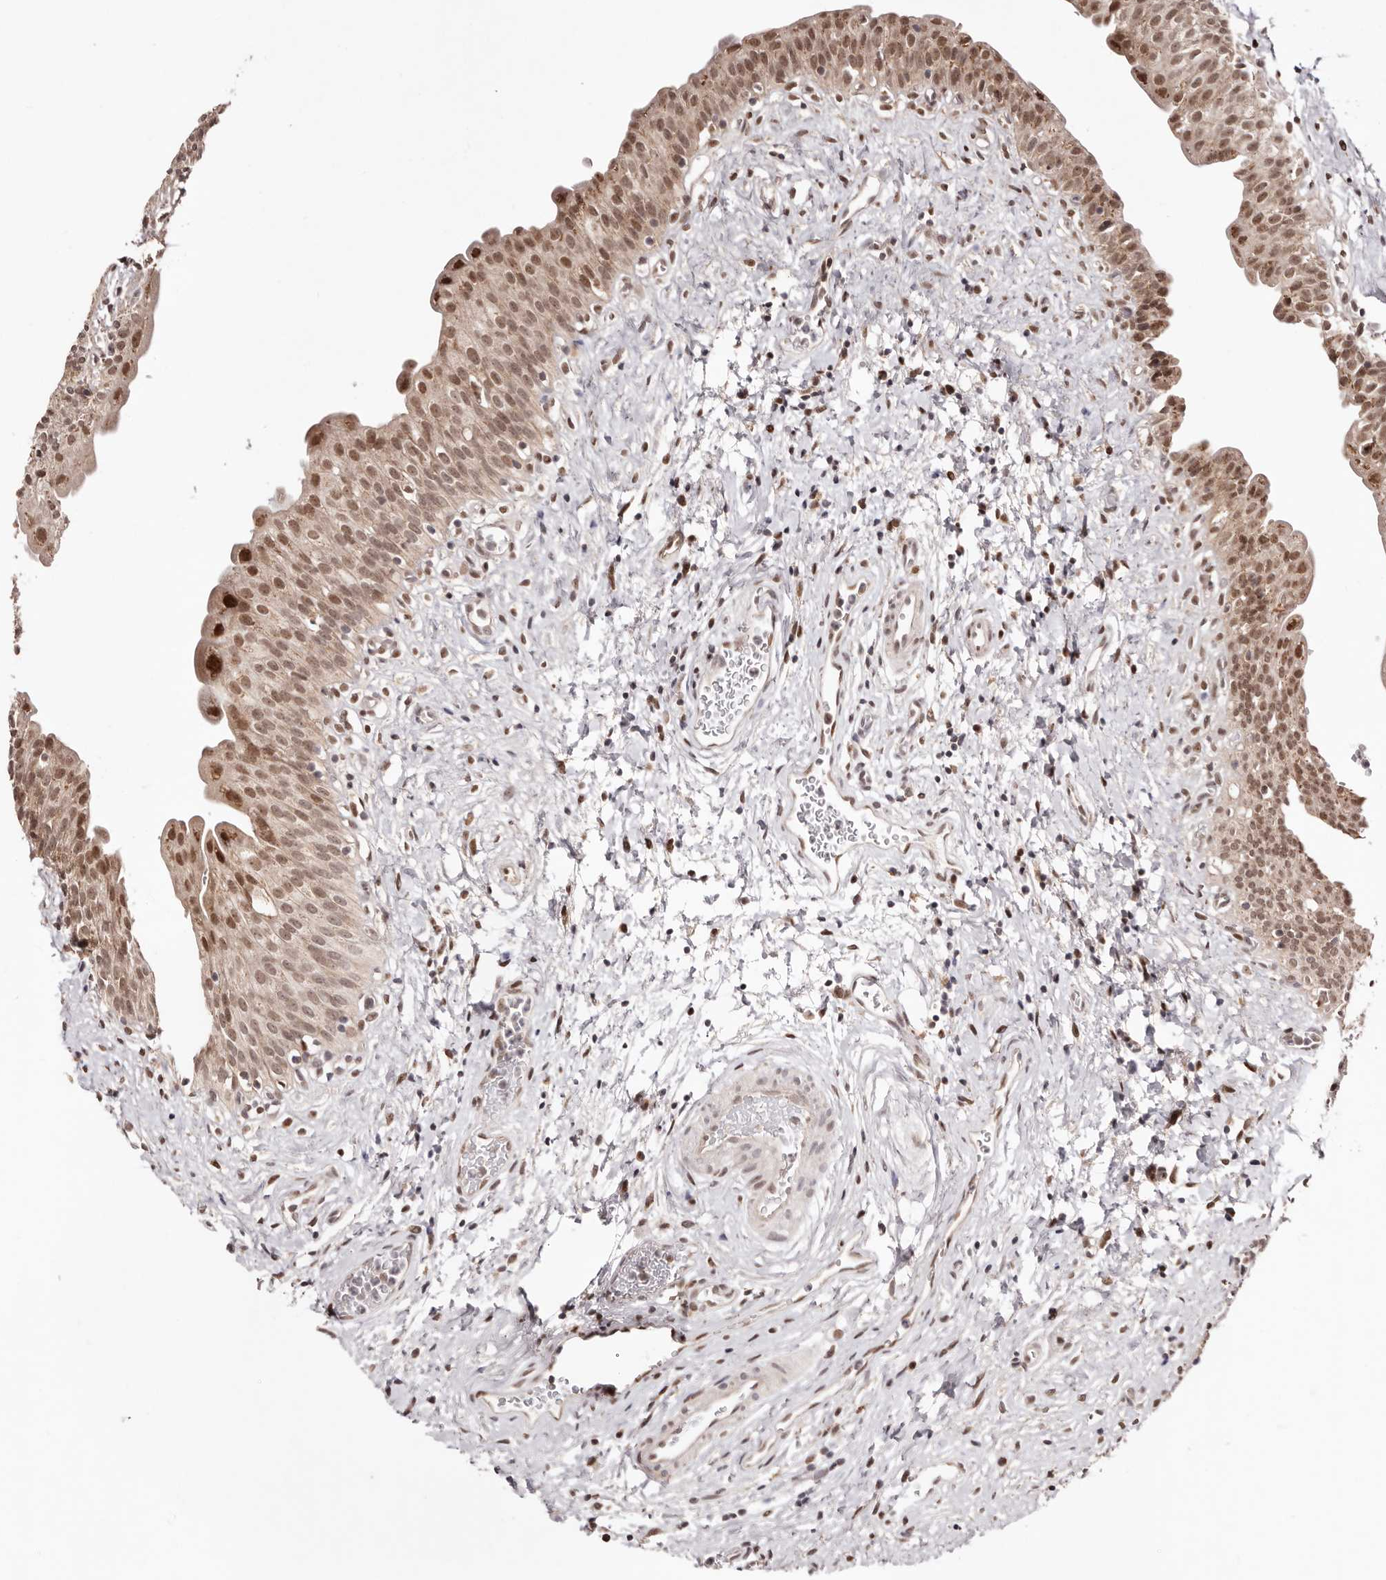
{"staining": {"intensity": "moderate", "quantity": ">75%", "location": "cytoplasmic/membranous,nuclear"}, "tissue": "urinary bladder", "cell_type": "Urothelial cells", "image_type": "normal", "snomed": [{"axis": "morphology", "description": "Normal tissue, NOS"}, {"axis": "topography", "description": "Urinary bladder"}], "caption": "A medium amount of moderate cytoplasmic/membranous,nuclear staining is identified in about >75% of urothelial cells in benign urinary bladder. (Brightfield microscopy of DAB IHC at high magnification).", "gene": "EGR3", "patient": {"sex": "male", "age": 51}}